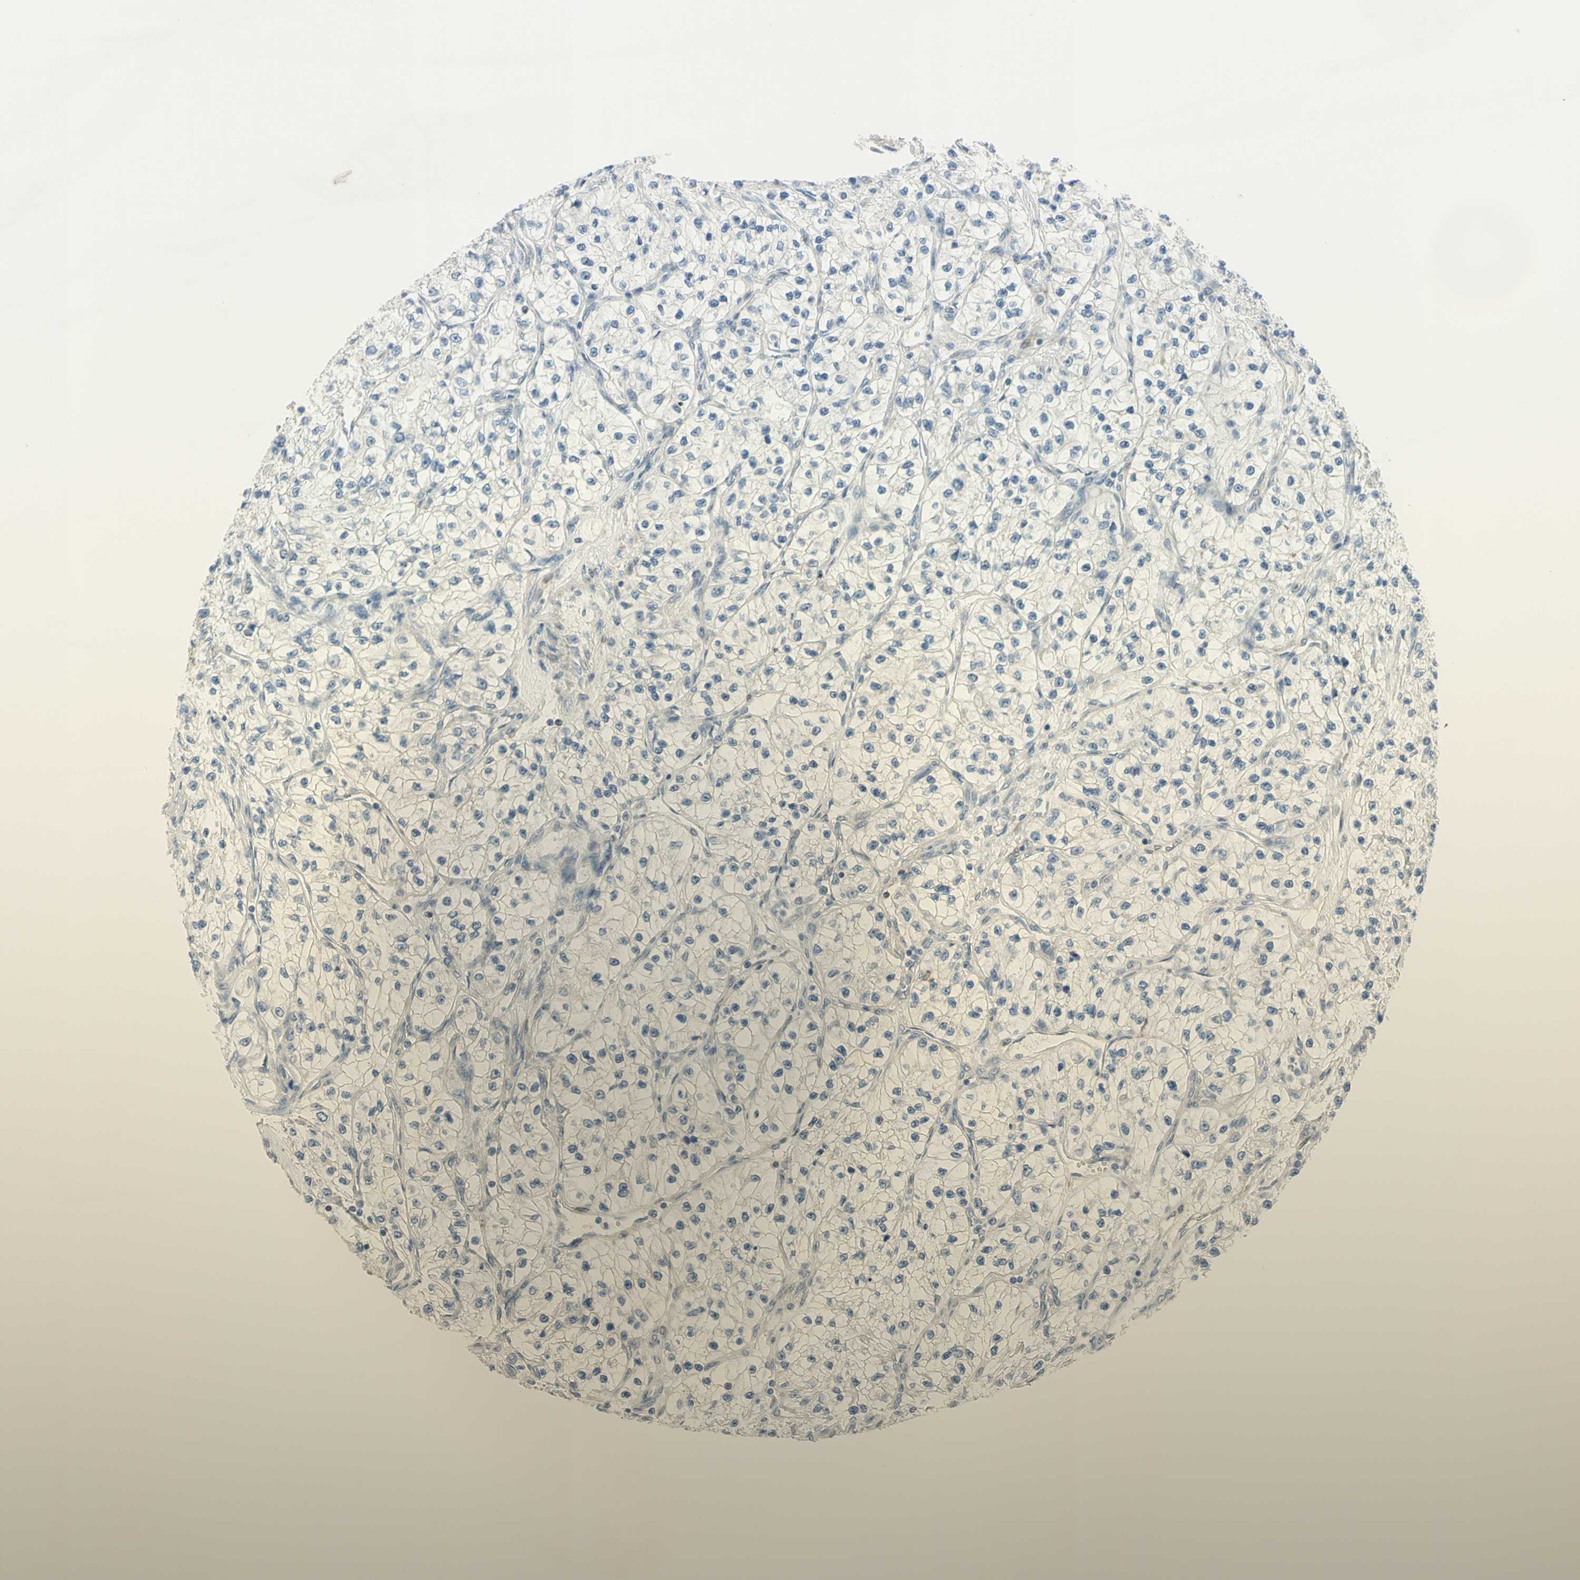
{"staining": {"intensity": "negative", "quantity": "none", "location": "none"}, "tissue": "renal cancer", "cell_type": "Tumor cells", "image_type": "cancer", "snomed": [{"axis": "morphology", "description": "Adenocarcinoma, NOS"}, {"axis": "topography", "description": "Kidney"}], "caption": "Tumor cells are negative for protein expression in human renal adenocarcinoma.", "gene": "TRAF2", "patient": {"sex": "female", "age": 57}}